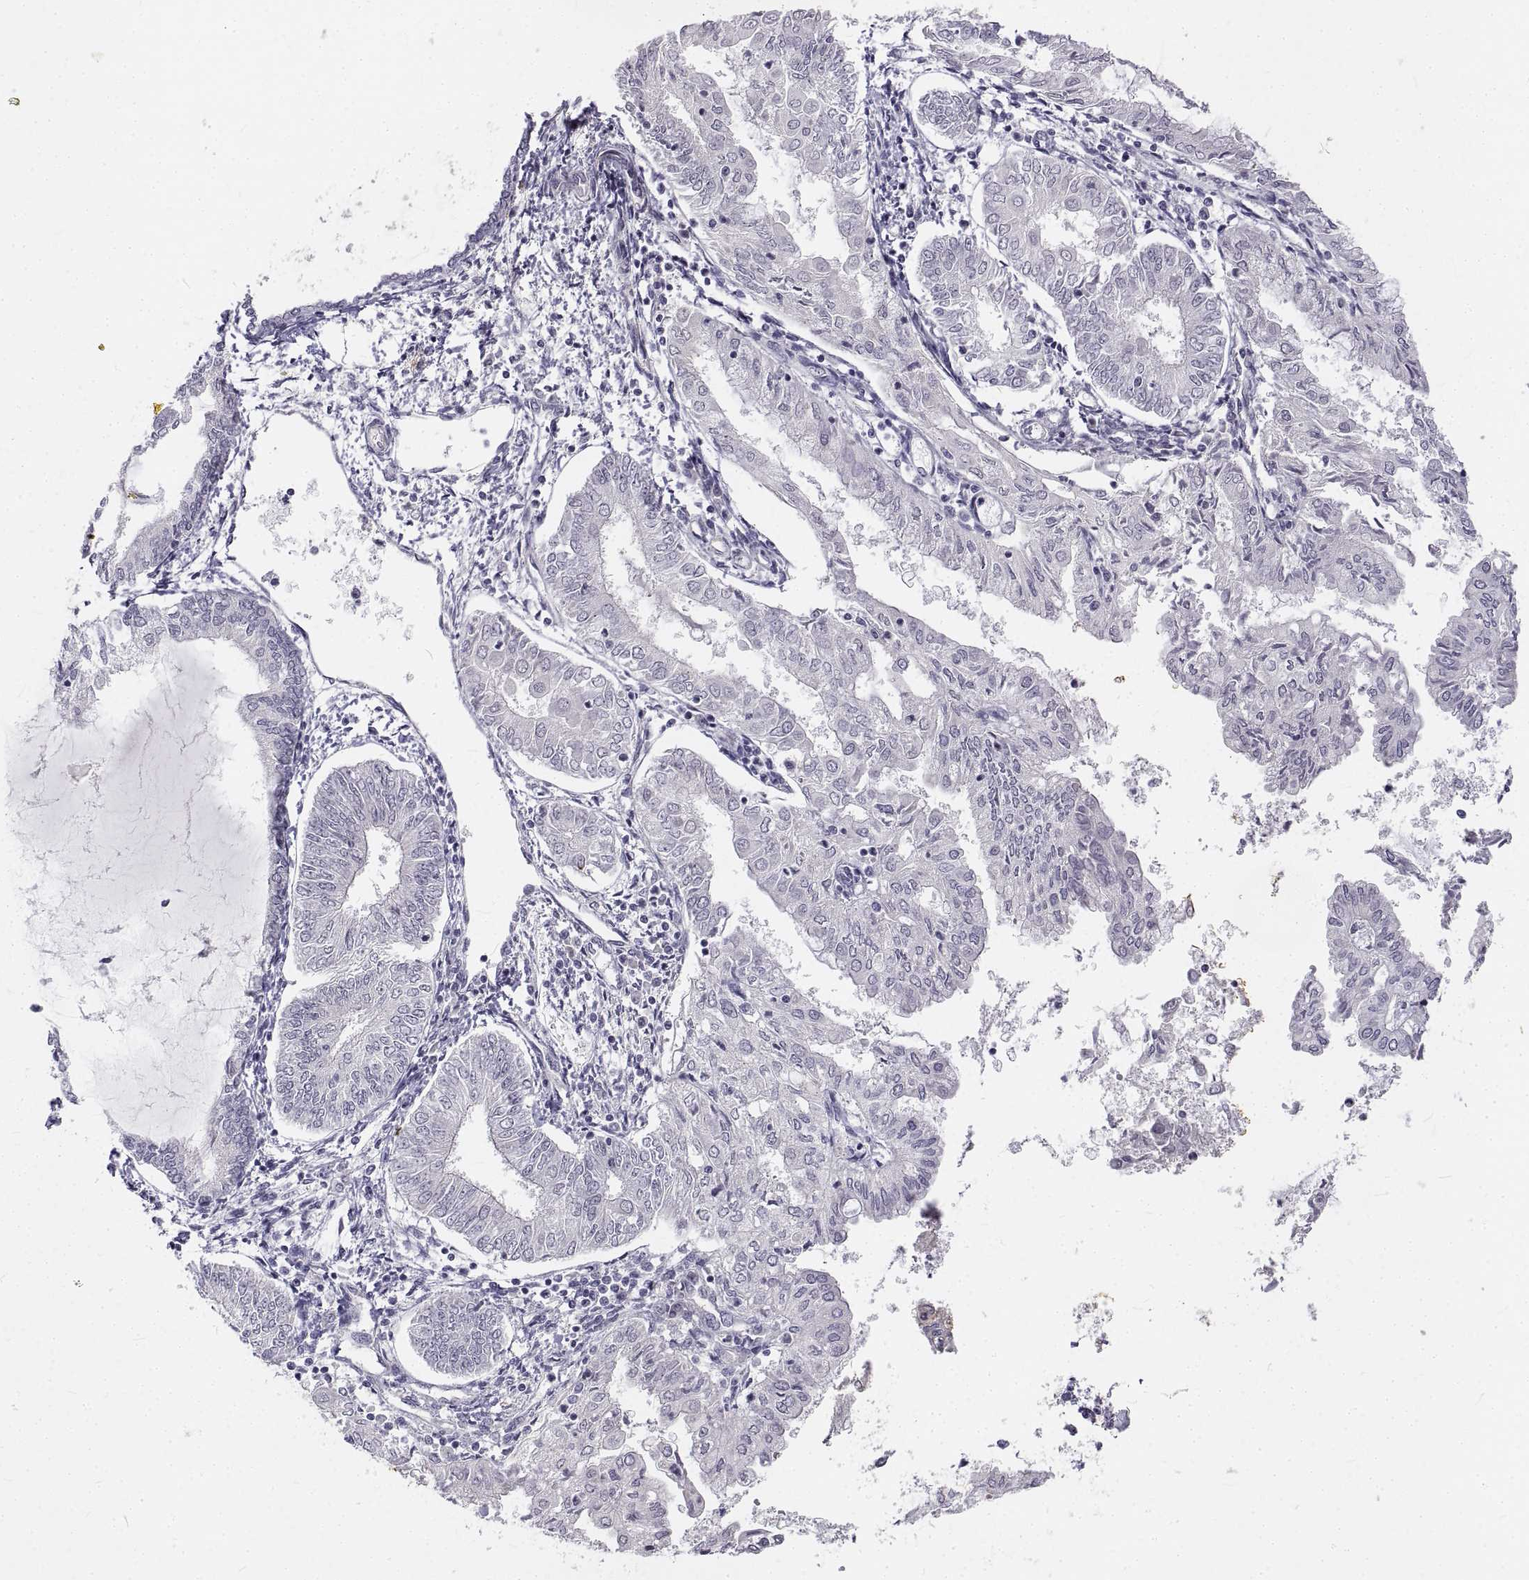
{"staining": {"intensity": "negative", "quantity": "none", "location": "none"}, "tissue": "endometrial cancer", "cell_type": "Tumor cells", "image_type": "cancer", "snomed": [{"axis": "morphology", "description": "Adenocarcinoma, NOS"}, {"axis": "topography", "description": "Endometrium"}], "caption": "The histopathology image exhibits no staining of tumor cells in adenocarcinoma (endometrial). (DAB (3,3'-diaminobenzidine) immunohistochemistry with hematoxylin counter stain).", "gene": "ANO2", "patient": {"sex": "female", "age": 68}}